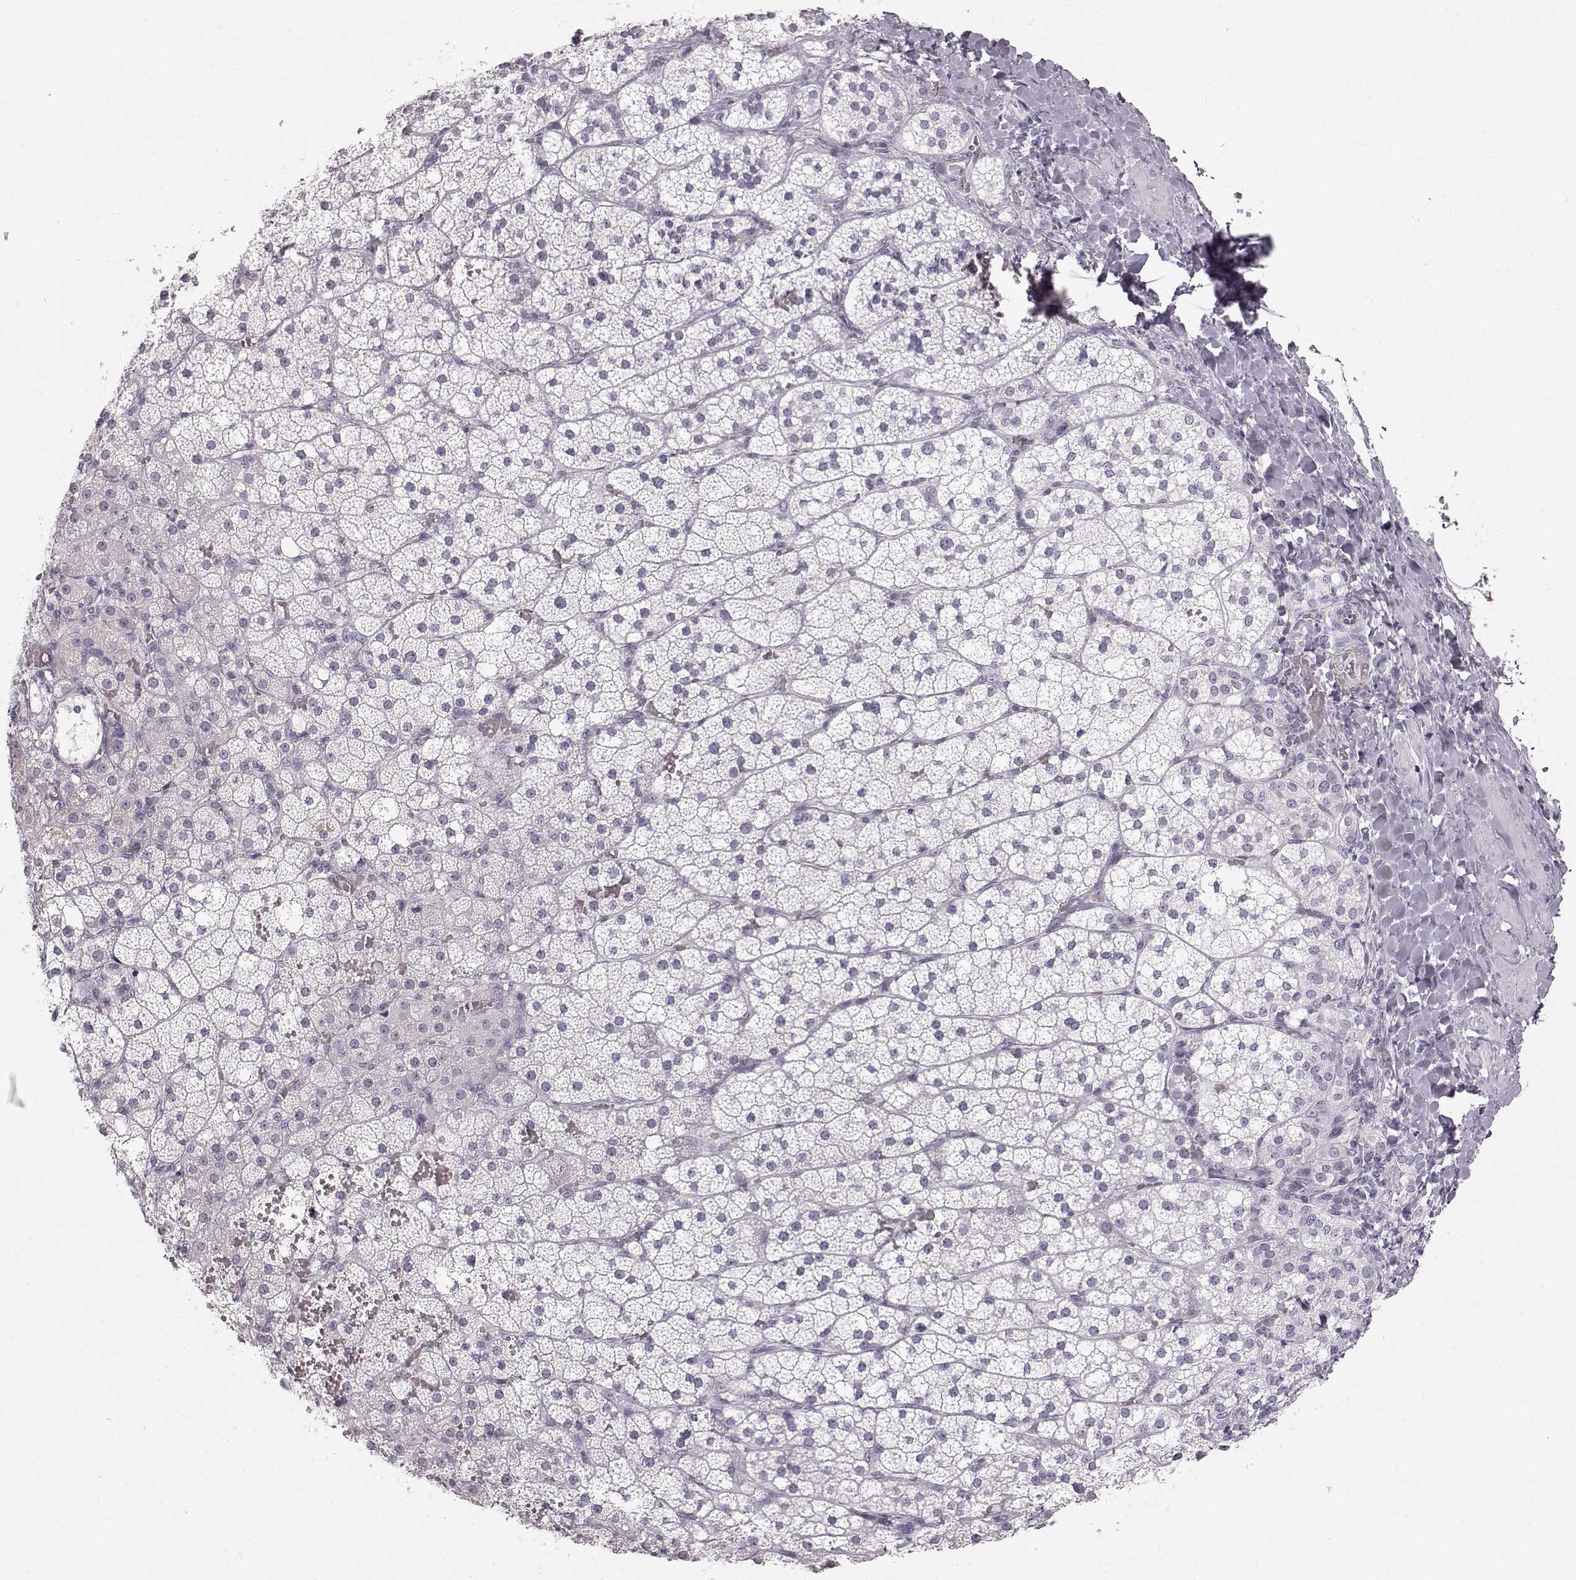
{"staining": {"intensity": "negative", "quantity": "none", "location": "none"}, "tissue": "adrenal gland", "cell_type": "Glandular cells", "image_type": "normal", "snomed": [{"axis": "morphology", "description": "Normal tissue, NOS"}, {"axis": "topography", "description": "Adrenal gland"}], "caption": "Immunohistochemistry histopathology image of normal adrenal gland: human adrenal gland stained with DAB demonstrates no significant protein staining in glandular cells.", "gene": "KRTAP16", "patient": {"sex": "male", "age": 53}}